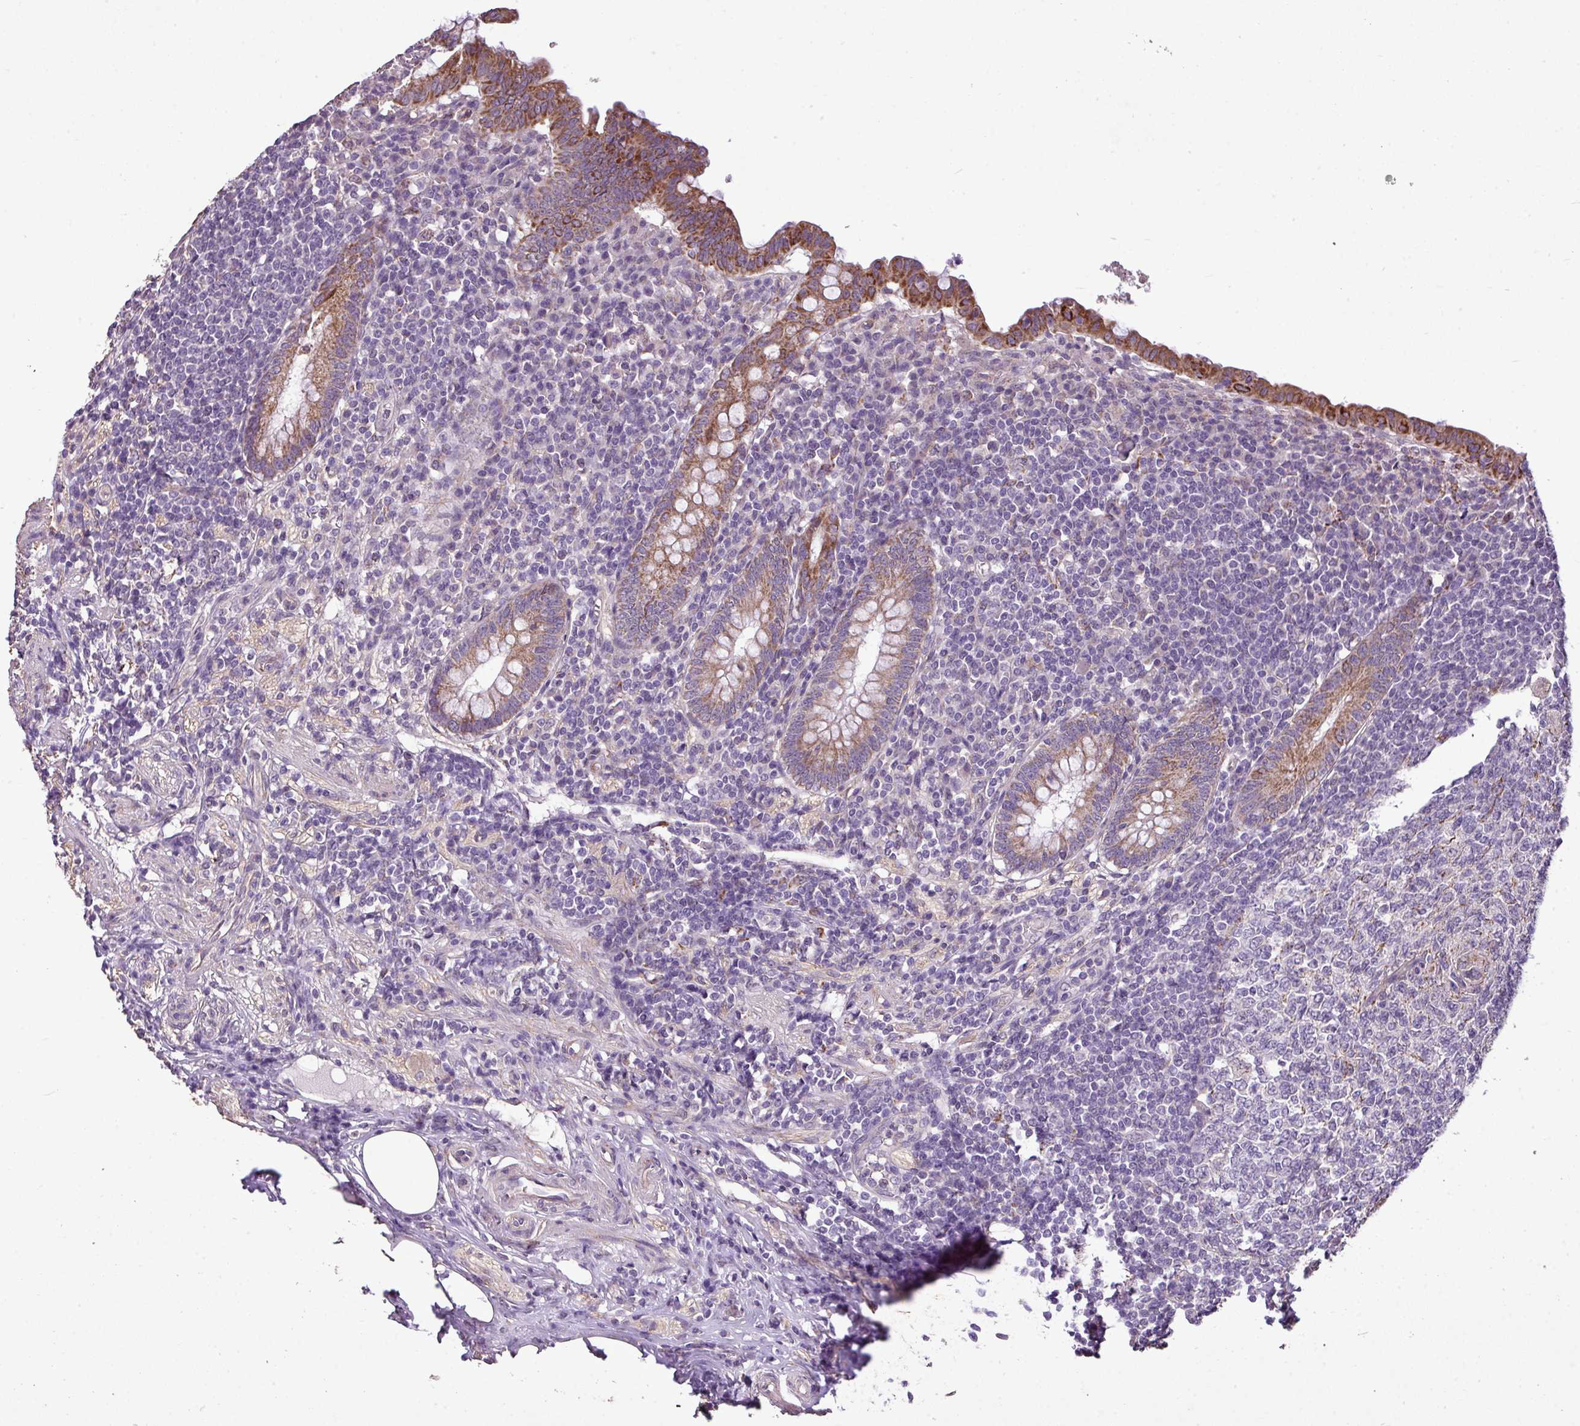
{"staining": {"intensity": "moderate", "quantity": ">75%", "location": "cytoplasmic/membranous"}, "tissue": "appendix", "cell_type": "Glandular cells", "image_type": "normal", "snomed": [{"axis": "morphology", "description": "Normal tissue, NOS"}, {"axis": "topography", "description": "Appendix"}], "caption": "Brown immunohistochemical staining in benign appendix shows moderate cytoplasmic/membranous staining in approximately >75% of glandular cells. The protein of interest is stained brown, and the nuclei are stained in blue (DAB IHC with brightfield microscopy, high magnification).", "gene": "ALDH2", "patient": {"sex": "male", "age": 83}}